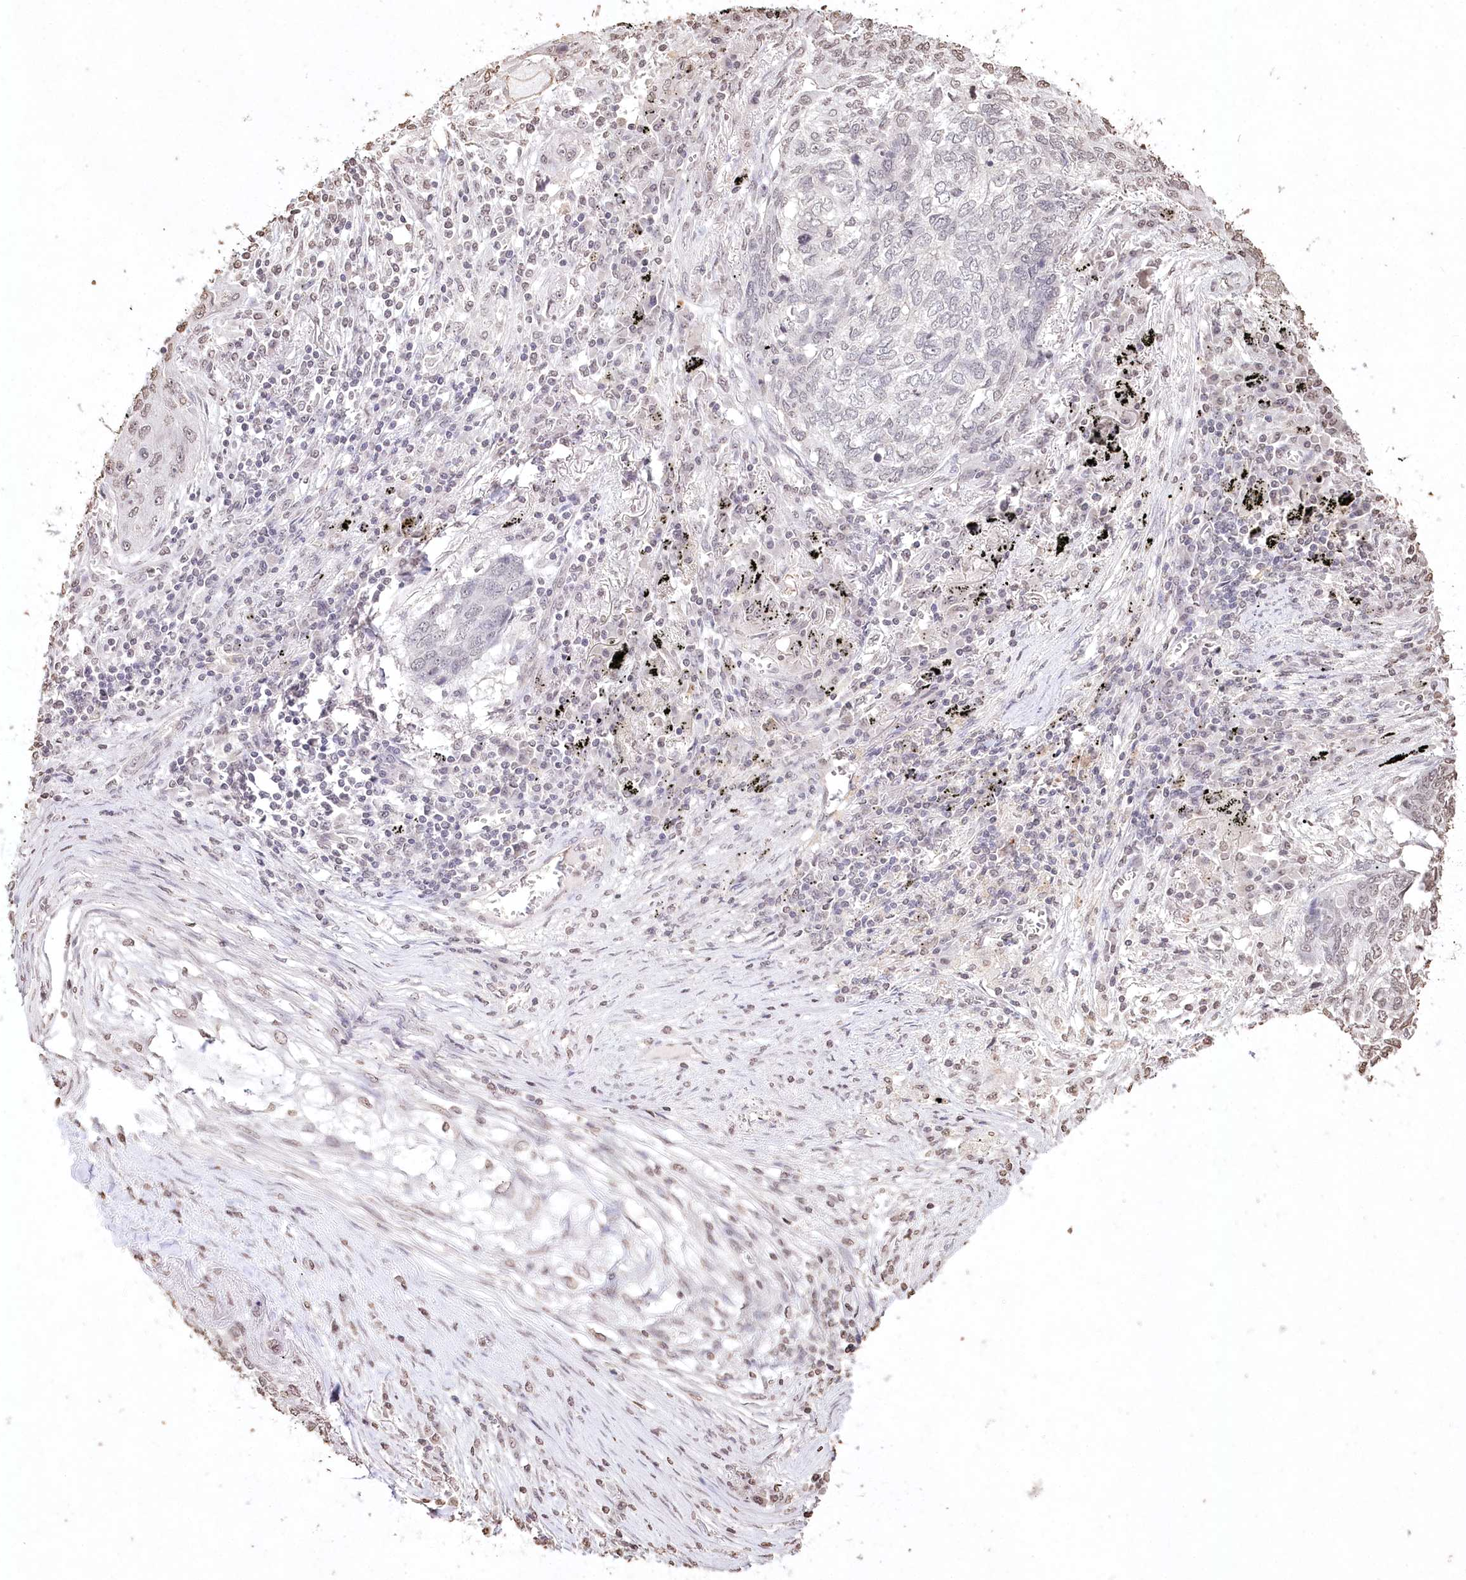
{"staining": {"intensity": "weak", "quantity": "<25%", "location": "nuclear"}, "tissue": "lung cancer", "cell_type": "Tumor cells", "image_type": "cancer", "snomed": [{"axis": "morphology", "description": "Squamous cell carcinoma, NOS"}, {"axis": "topography", "description": "Lung"}], "caption": "This is an immunohistochemistry (IHC) photomicrograph of lung squamous cell carcinoma. There is no expression in tumor cells.", "gene": "DMXL1", "patient": {"sex": "female", "age": 63}}